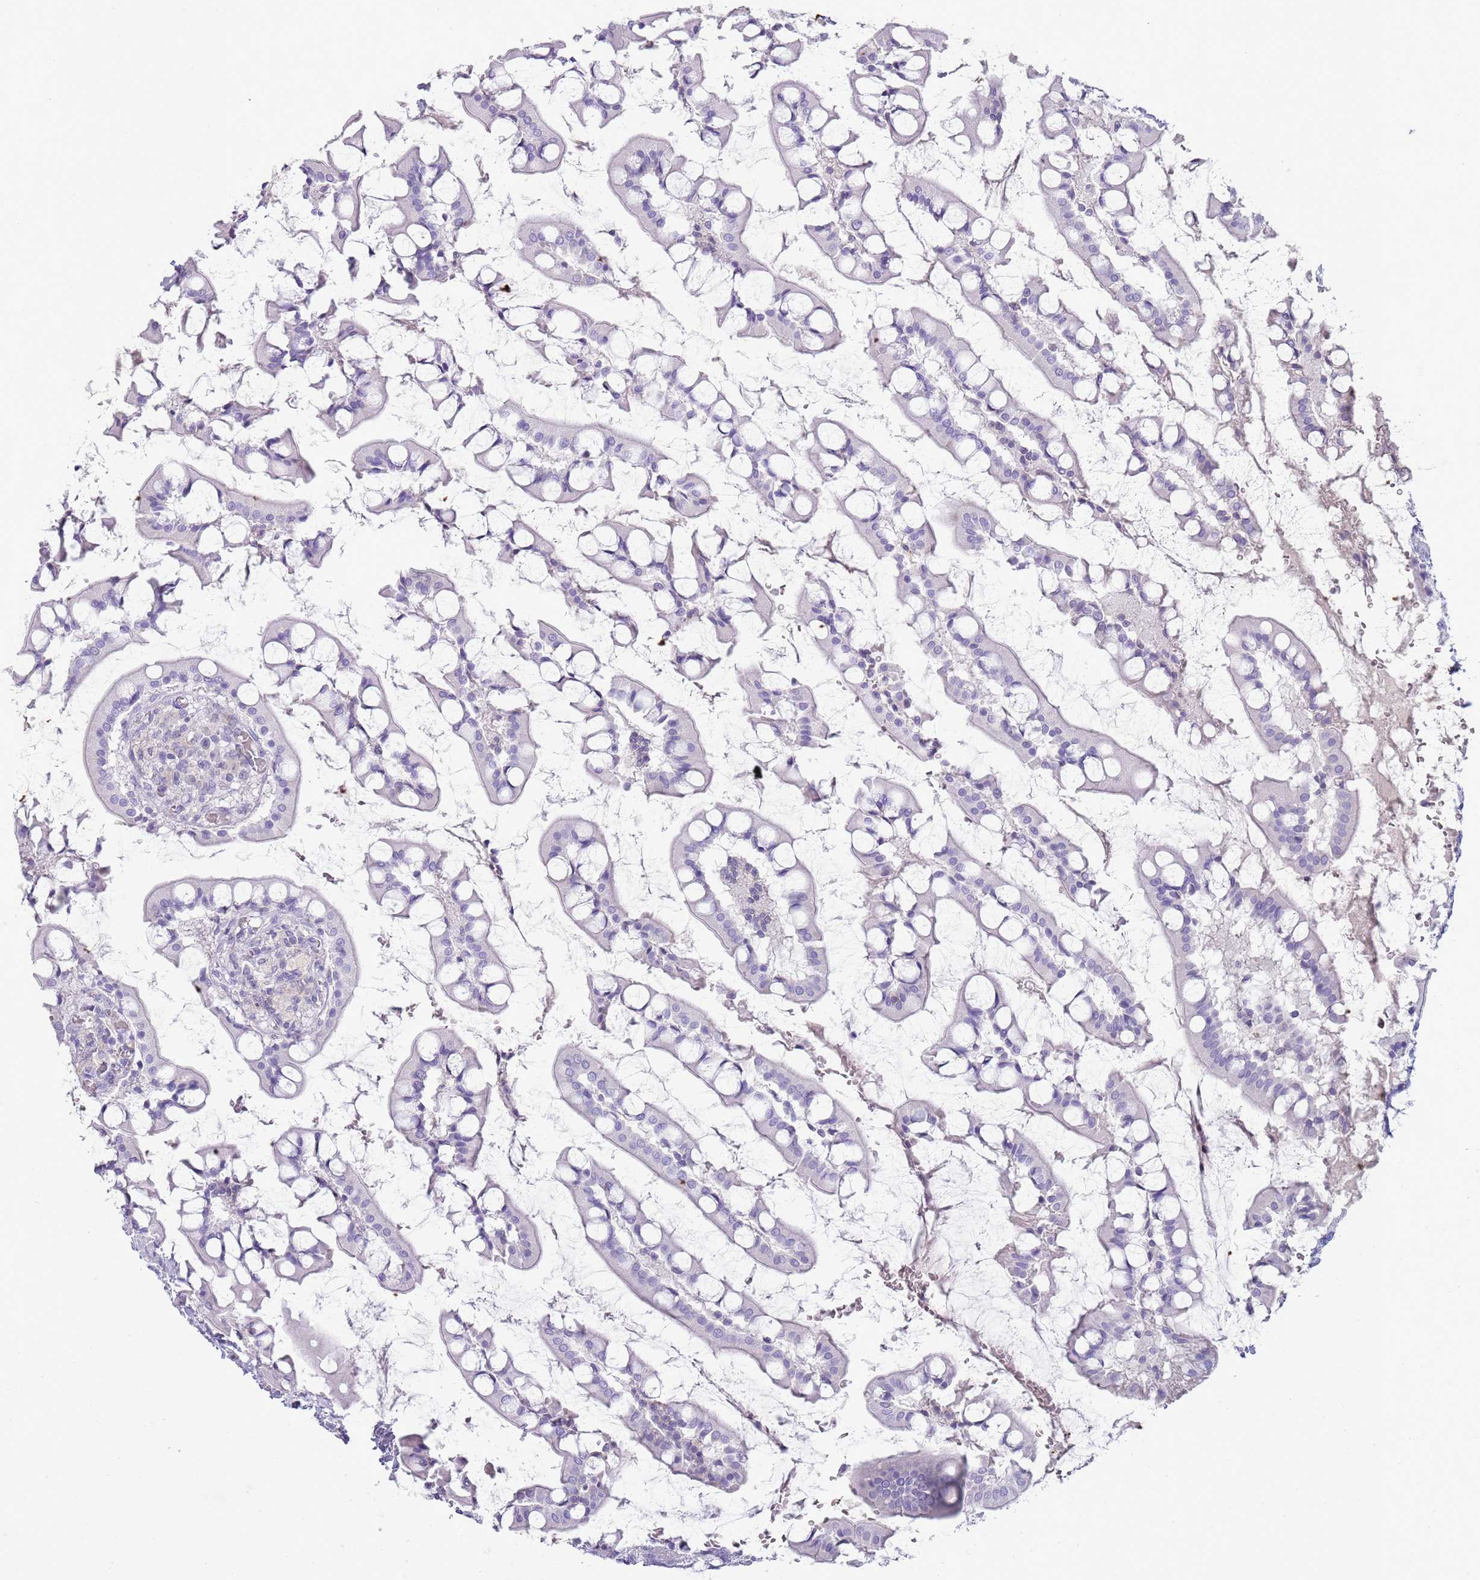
{"staining": {"intensity": "negative", "quantity": "none", "location": "none"}, "tissue": "small intestine", "cell_type": "Glandular cells", "image_type": "normal", "snomed": [{"axis": "morphology", "description": "Normal tissue, NOS"}, {"axis": "topography", "description": "Small intestine"}], "caption": "Small intestine stained for a protein using immunohistochemistry shows no staining glandular cells.", "gene": "ENSG00000271254", "patient": {"sex": "male", "age": 52}}